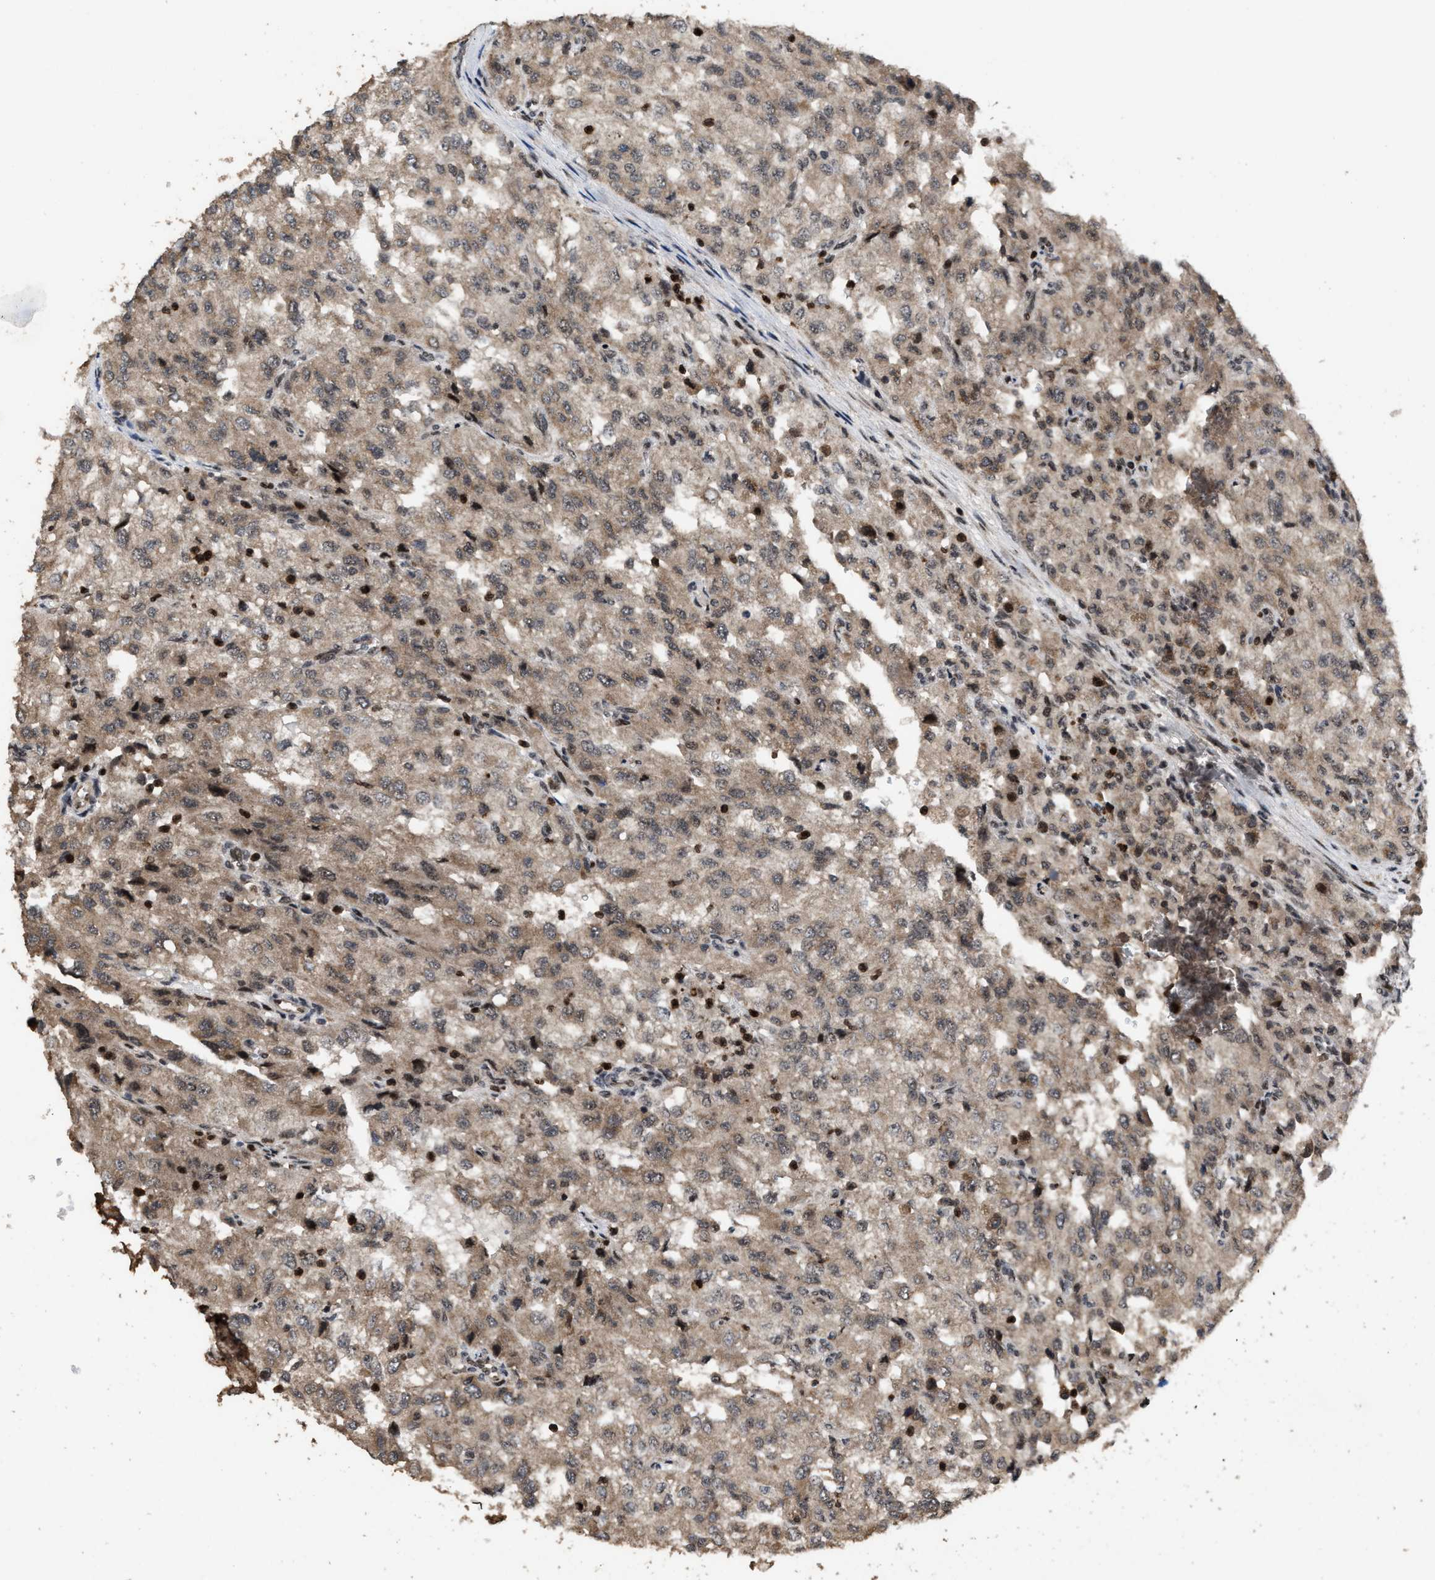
{"staining": {"intensity": "weak", "quantity": ">75%", "location": "cytoplasmic/membranous"}, "tissue": "renal cancer", "cell_type": "Tumor cells", "image_type": "cancer", "snomed": [{"axis": "morphology", "description": "Adenocarcinoma, NOS"}, {"axis": "topography", "description": "Kidney"}], "caption": "Adenocarcinoma (renal) stained with DAB immunohistochemistry (IHC) shows low levels of weak cytoplasmic/membranous expression in approximately >75% of tumor cells. (IHC, brightfield microscopy, high magnification).", "gene": "HAUS6", "patient": {"sex": "female", "age": 54}}